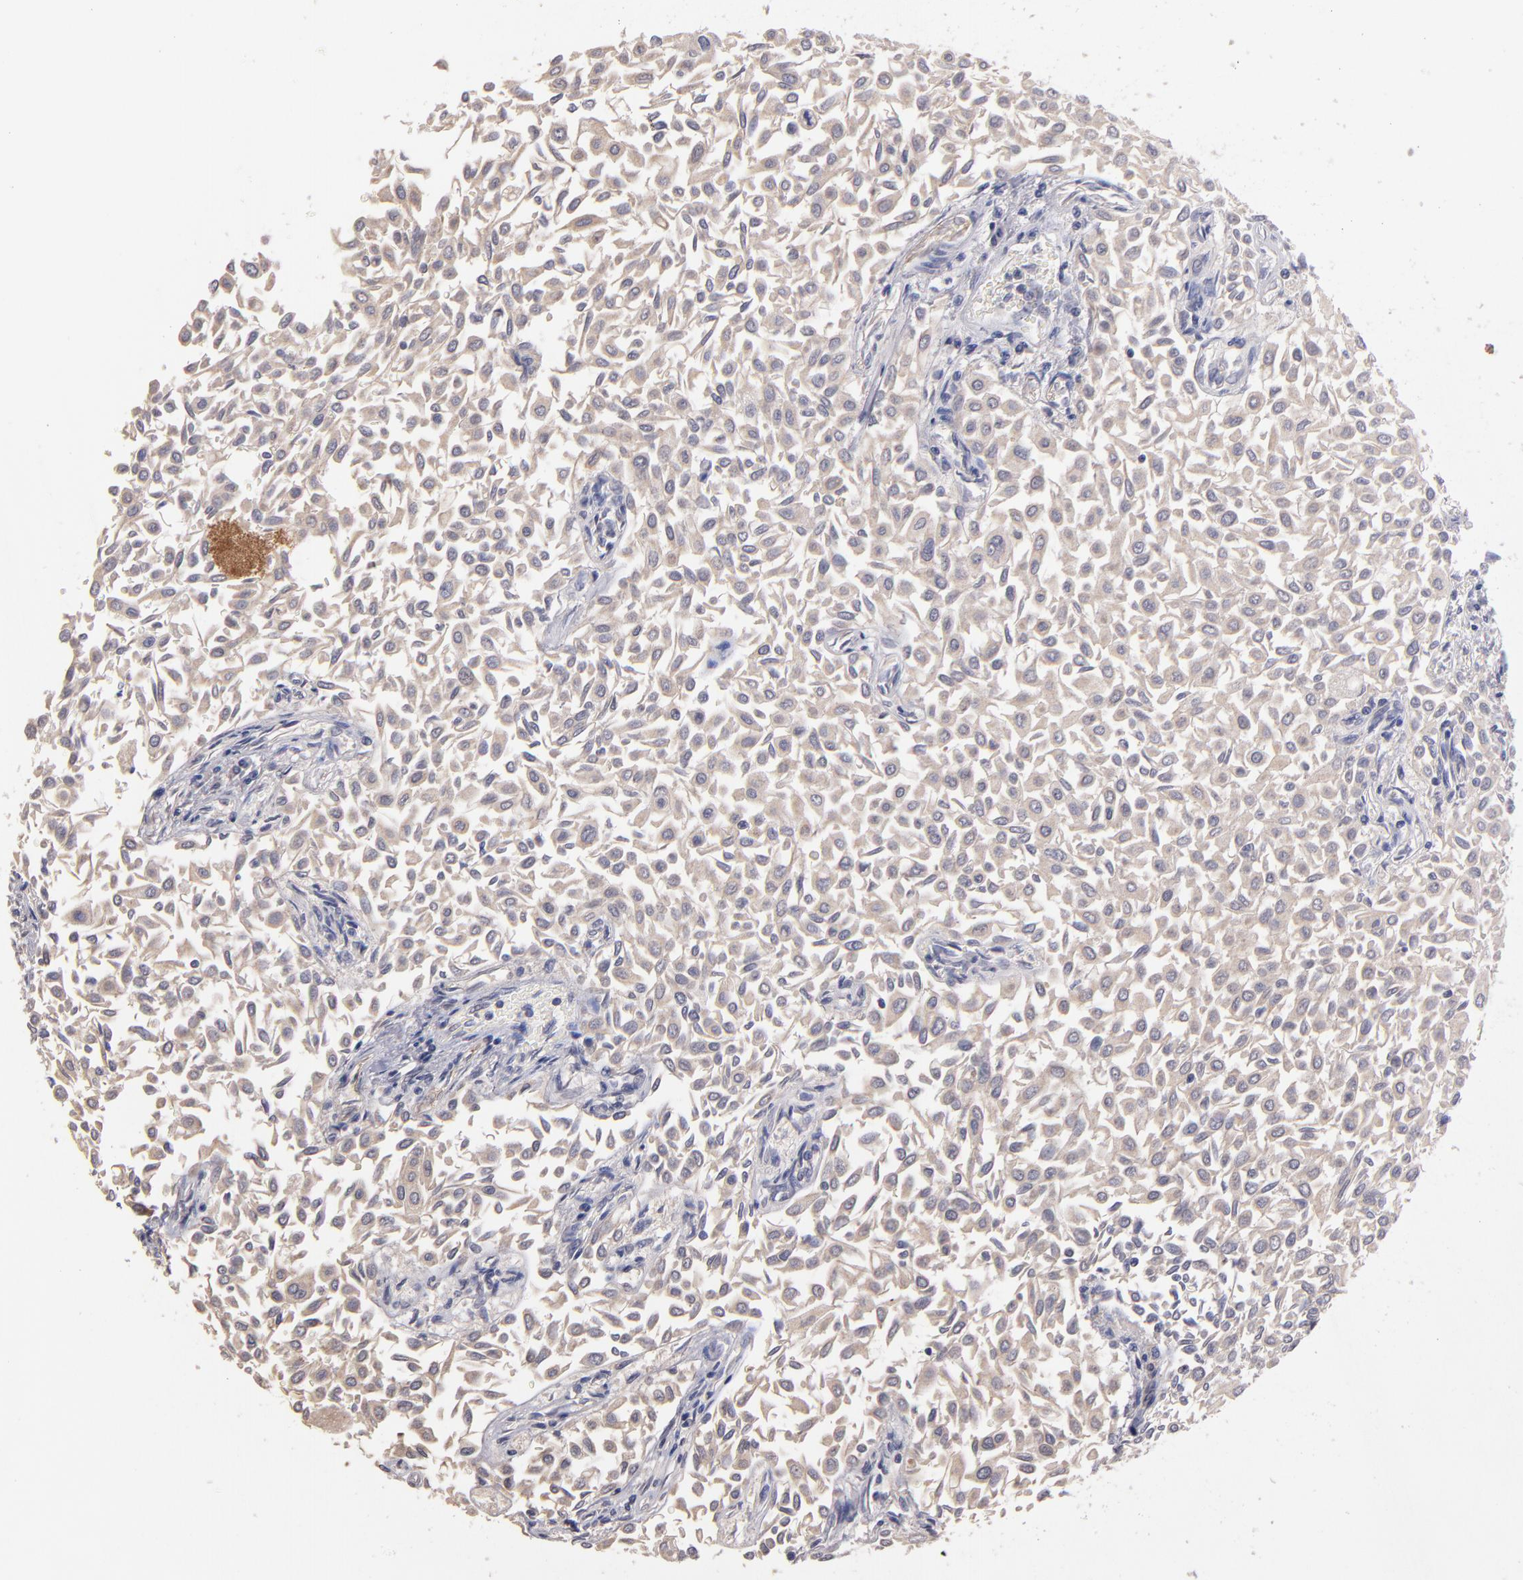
{"staining": {"intensity": "negative", "quantity": "none", "location": "none"}, "tissue": "urothelial cancer", "cell_type": "Tumor cells", "image_type": "cancer", "snomed": [{"axis": "morphology", "description": "Urothelial carcinoma, Low grade"}, {"axis": "topography", "description": "Urinary bladder"}], "caption": "The IHC photomicrograph has no significant positivity in tumor cells of low-grade urothelial carcinoma tissue. (DAB (3,3'-diaminobenzidine) immunohistochemistry (IHC), high magnification).", "gene": "GNAZ", "patient": {"sex": "male", "age": 64}}